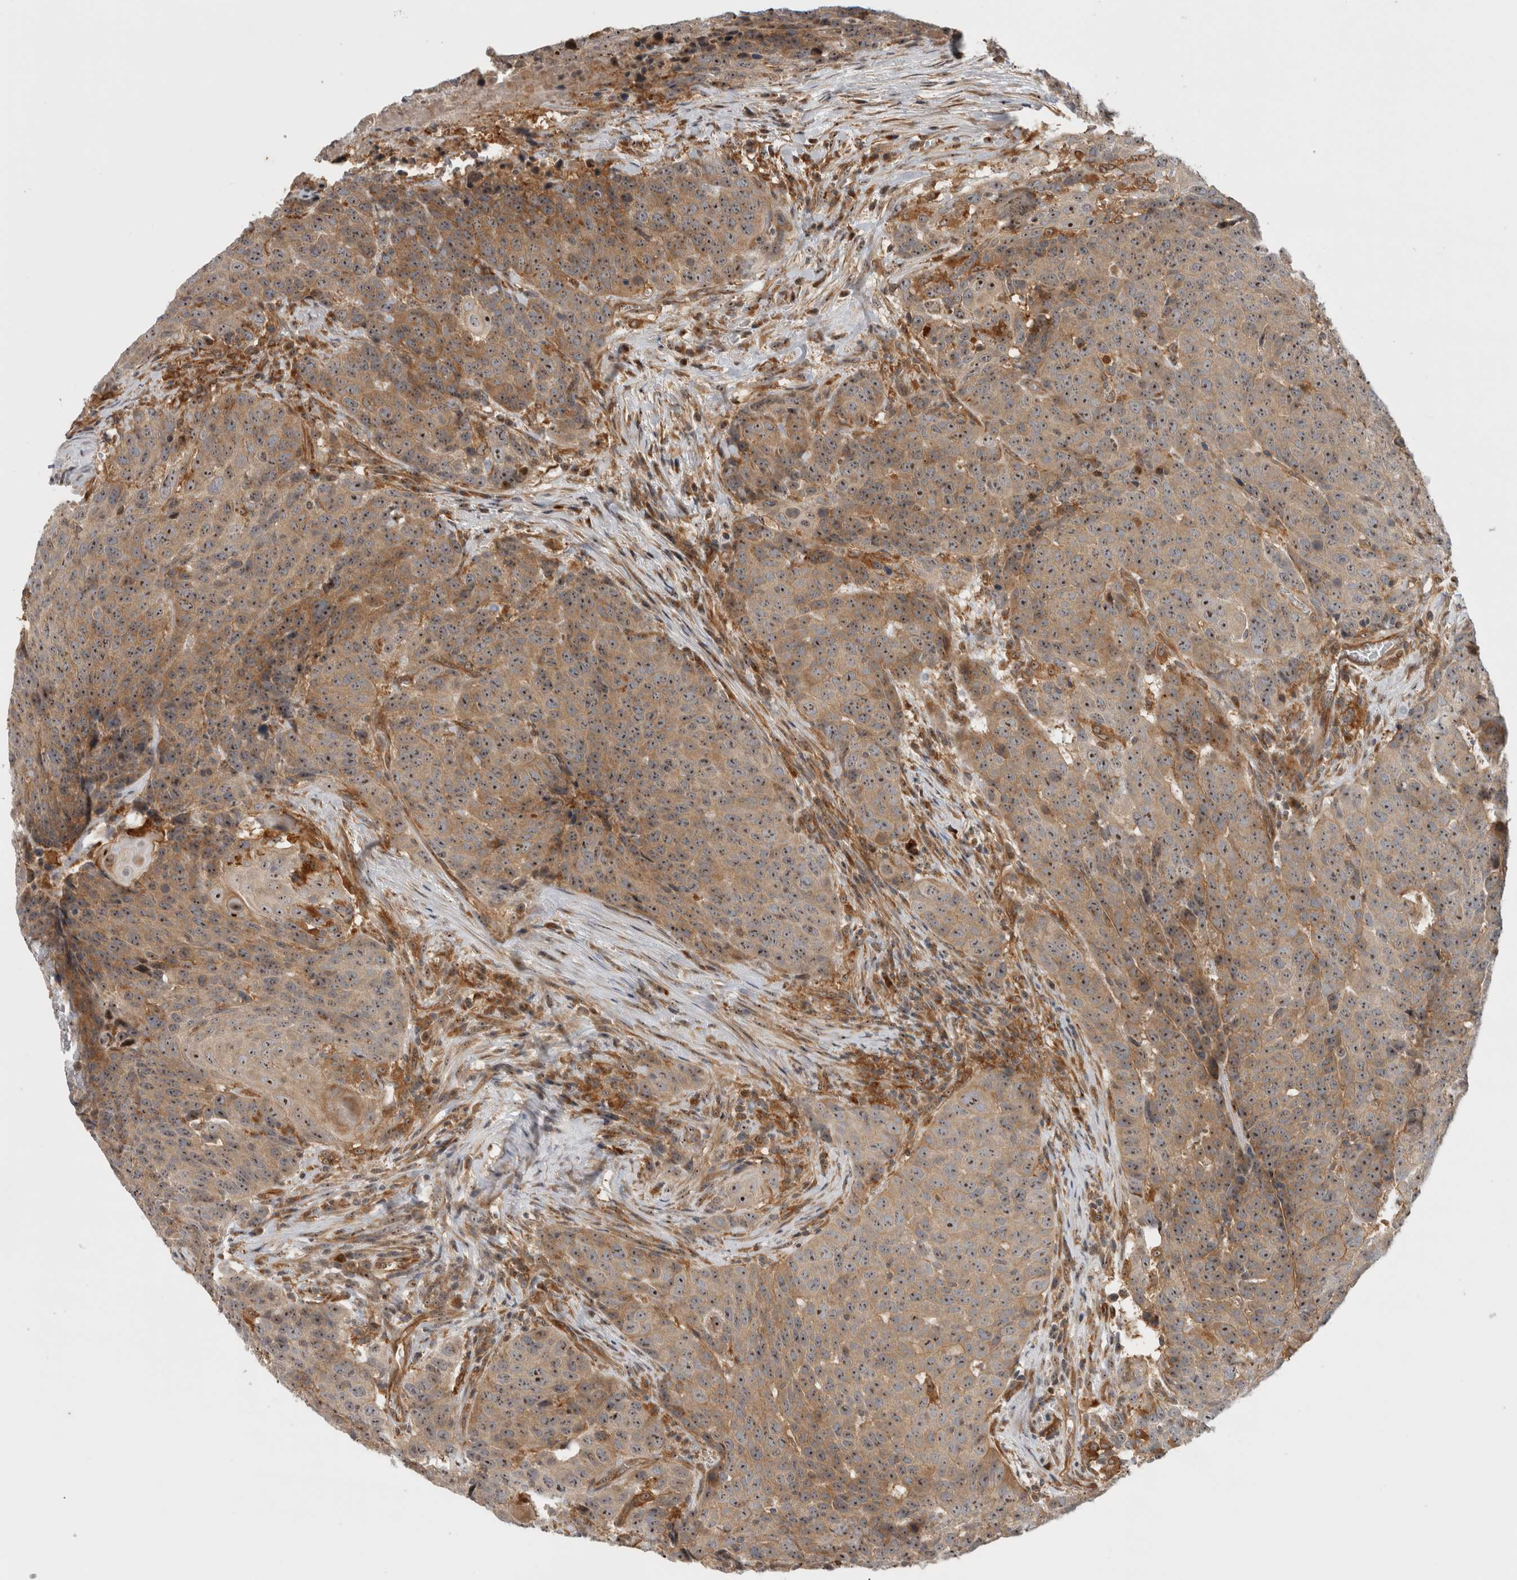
{"staining": {"intensity": "moderate", "quantity": ">75%", "location": "cytoplasmic/membranous,nuclear"}, "tissue": "head and neck cancer", "cell_type": "Tumor cells", "image_type": "cancer", "snomed": [{"axis": "morphology", "description": "Squamous cell carcinoma, NOS"}, {"axis": "topography", "description": "Head-Neck"}], "caption": "Approximately >75% of tumor cells in head and neck cancer (squamous cell carcinoma) display moderate cytoplasmic/membranous and nuclear protein positivity as visualized by brown immunohistochemical staining.", "gene": "WASF2", "patient": {"sex": "male", "age": 66}}